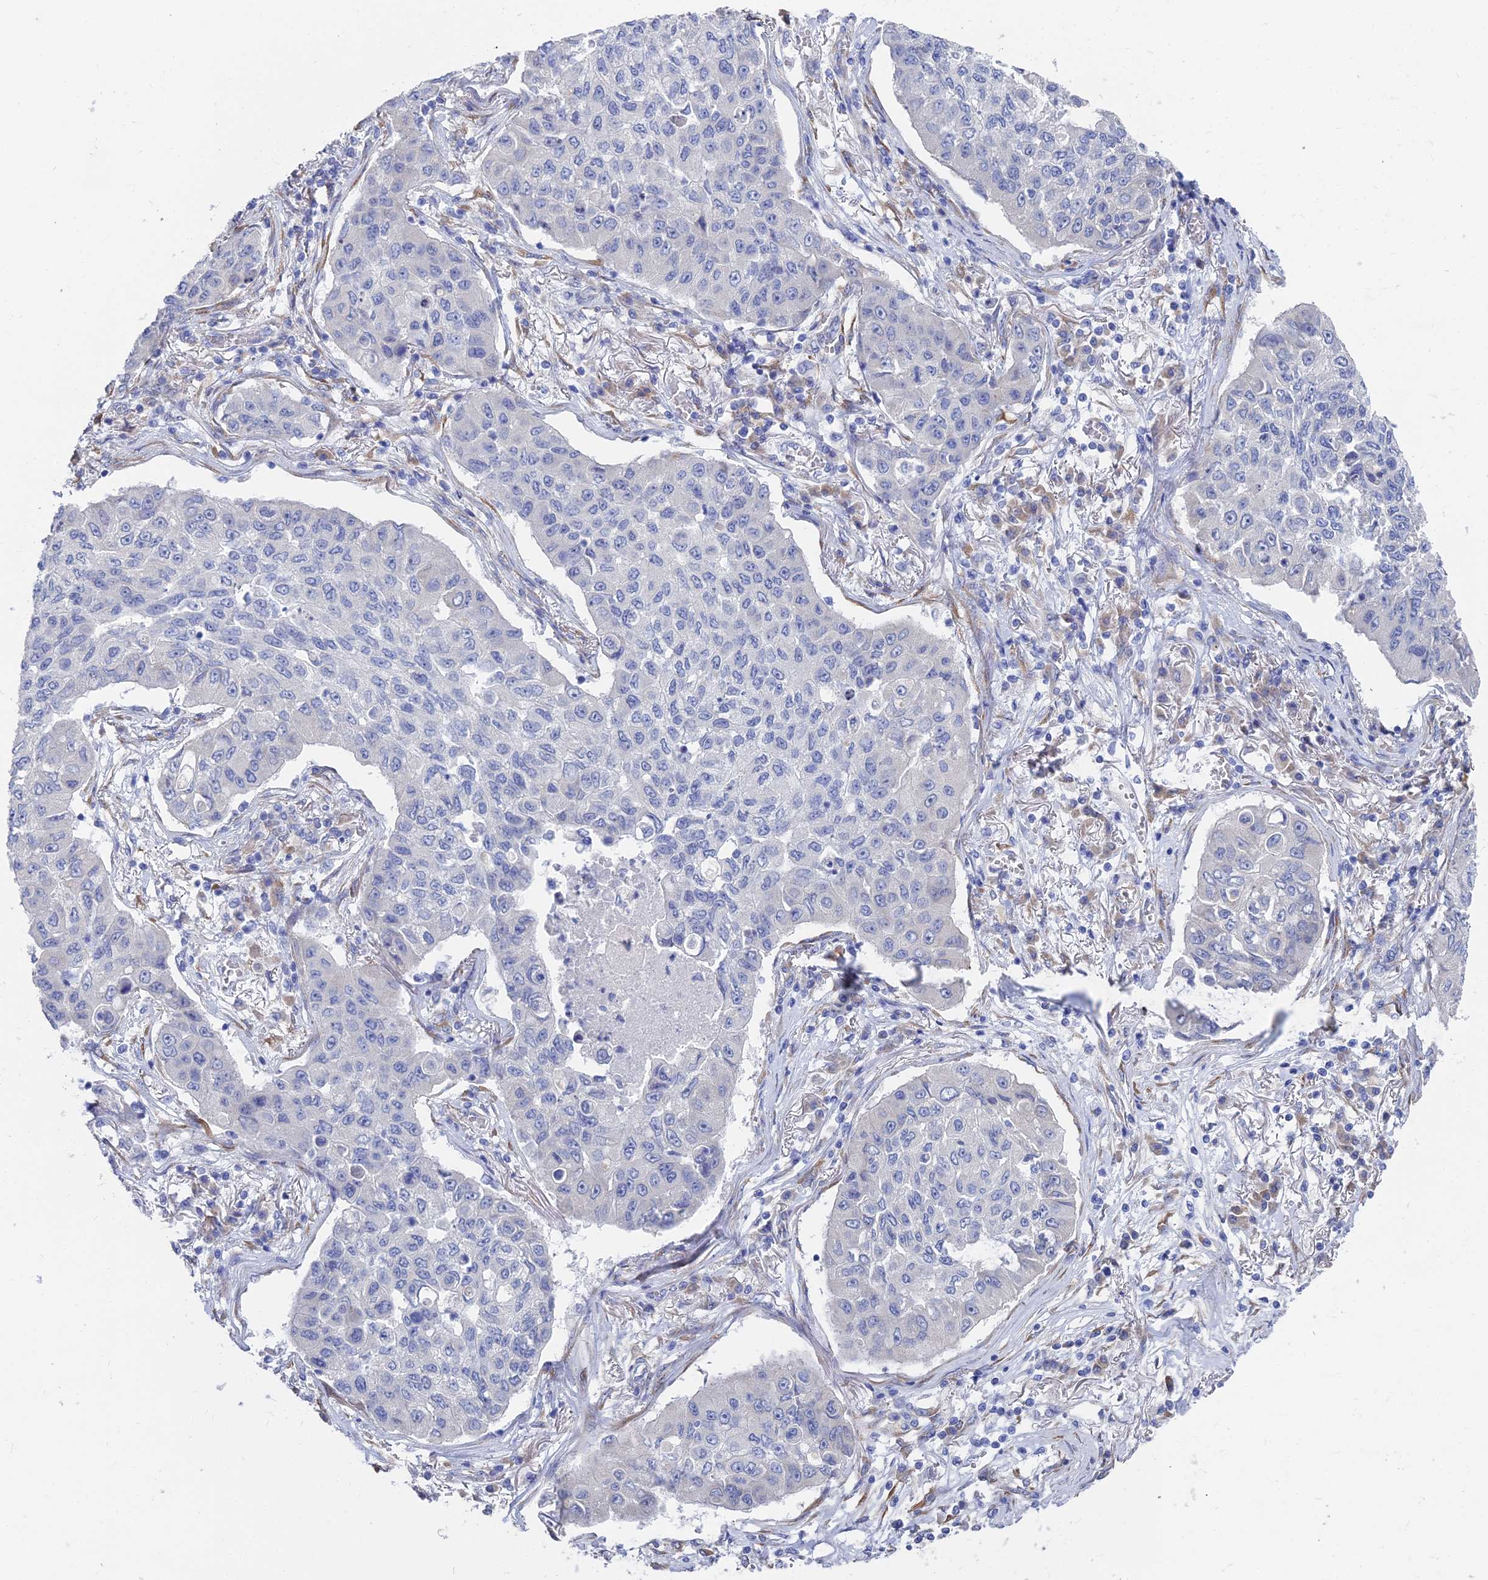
{"staining": {"intensity": "negative", "quantity": "none", "location": "none"}, "tissue": "lung cancer", "cell_type": "Tumor cells", "image_type": "cancer", "snomed": [{"axis": "morphology", "description": "Squamous cell carcinoma, NOS"}, {"axis": "topography", "description": "Lung"}], "caption": "There is no significant positivity in tumor cells of lung cancer (squamous cell carcinoma). (DAB immunohistochemistry, high magnification).", "gene": "TNNT3", "patient": {"sex": "male", "age": 74}}